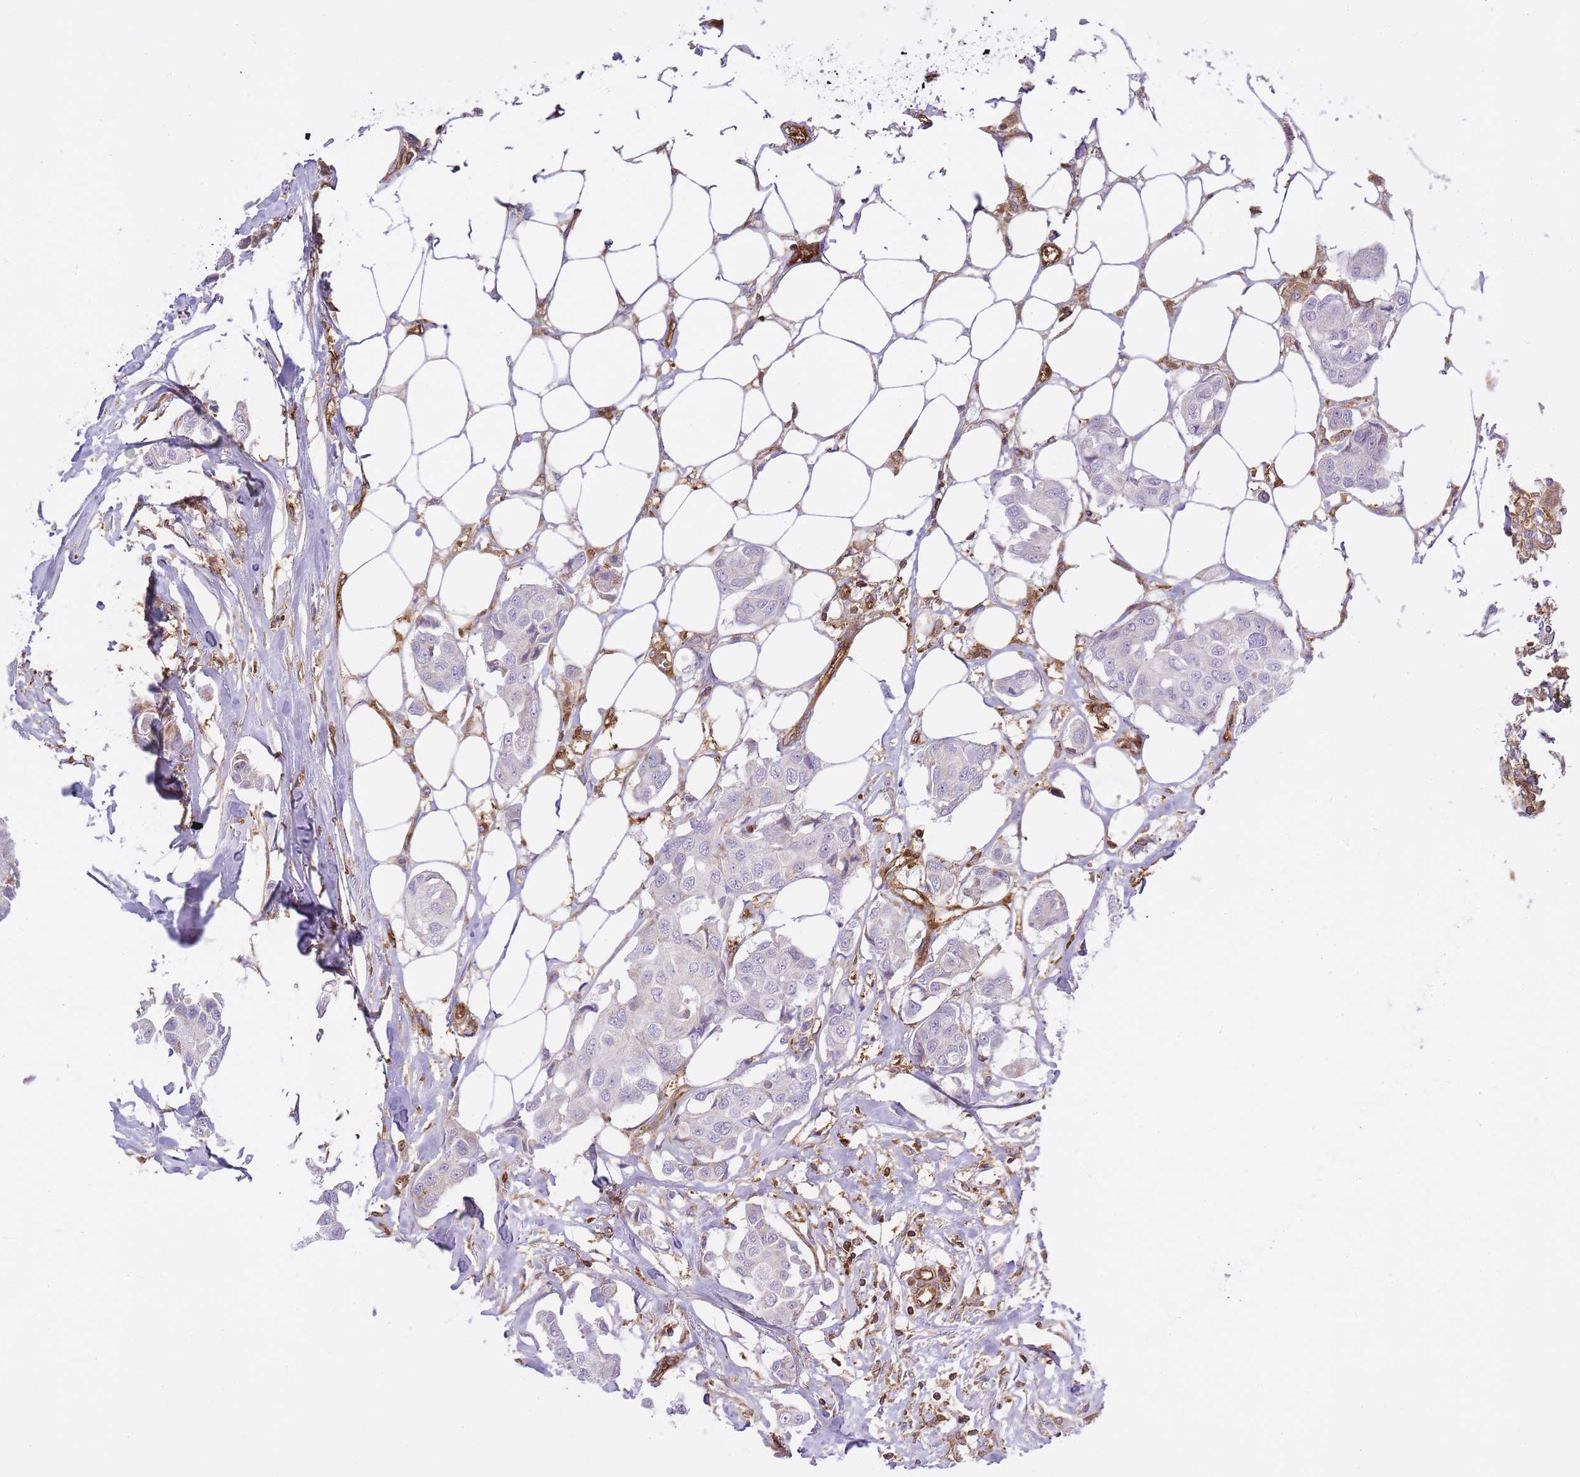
{"staining": {"intensity": "negative", "quantity": "none", "location": "none"}, "tissue": "breast cancer", "cell_type": "Tumor cells", "image_type": "cancer", "snomed": [{"axis": "morphology", "description": "Duct carcinoma"}, {"axis": "topography", "description": "Breast"}, {"axis": "topography", "description": "Lymph node"}], "caption": "Immunohistochemical staining of human invasive ductal carcinoma (breast) displays no significant expression in tumor cells.", "gene": "MSN", "patient": {"sex": "female", "age": 80}}